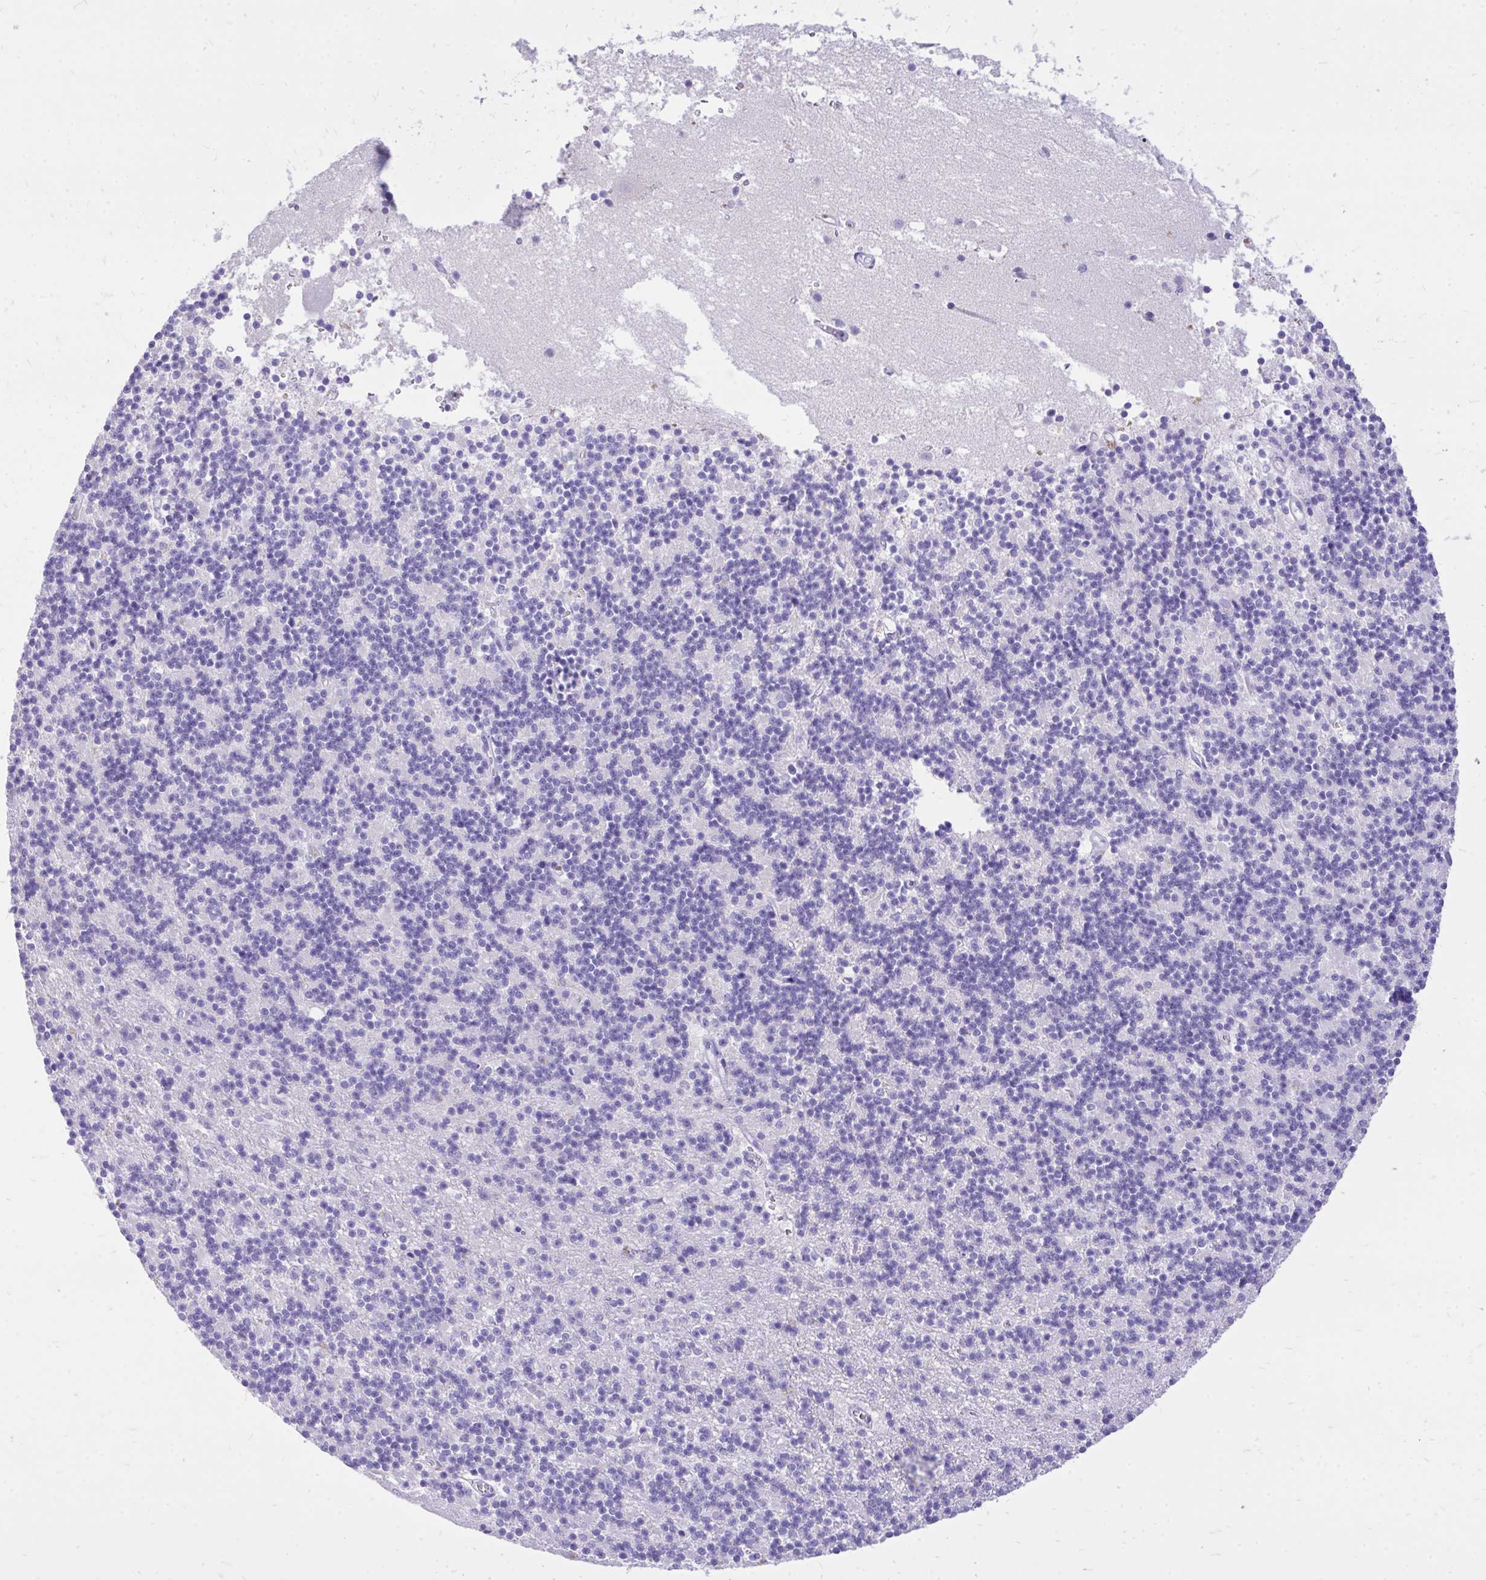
{"staining": {"intensity": "negative", "quantity": "none", "location": "none"}, "tissue": "cerebellum", "cell_type": "Cells in granular layer", "image_type": "normal", "snomed": [{"axis": "morphology", "description": "Normal tissue, NOS"}, {"axis": "topography", "description": "Cerebellum"}], "caption": "Immunohistochemistry photomicrograph of unremarkable cerebellum: human cerebellum stained with DAB displays no significant protein positivity in cells in granular layer. The staining was performed using DAB (3,3'-diaminobenzidine) to visualize the protein expression in brown, while the nuclei were stained in blue with hematoxylin (Magnification: 20x).", "gene": "MON1A", "patient": {"sex": "male", "age": 54}}